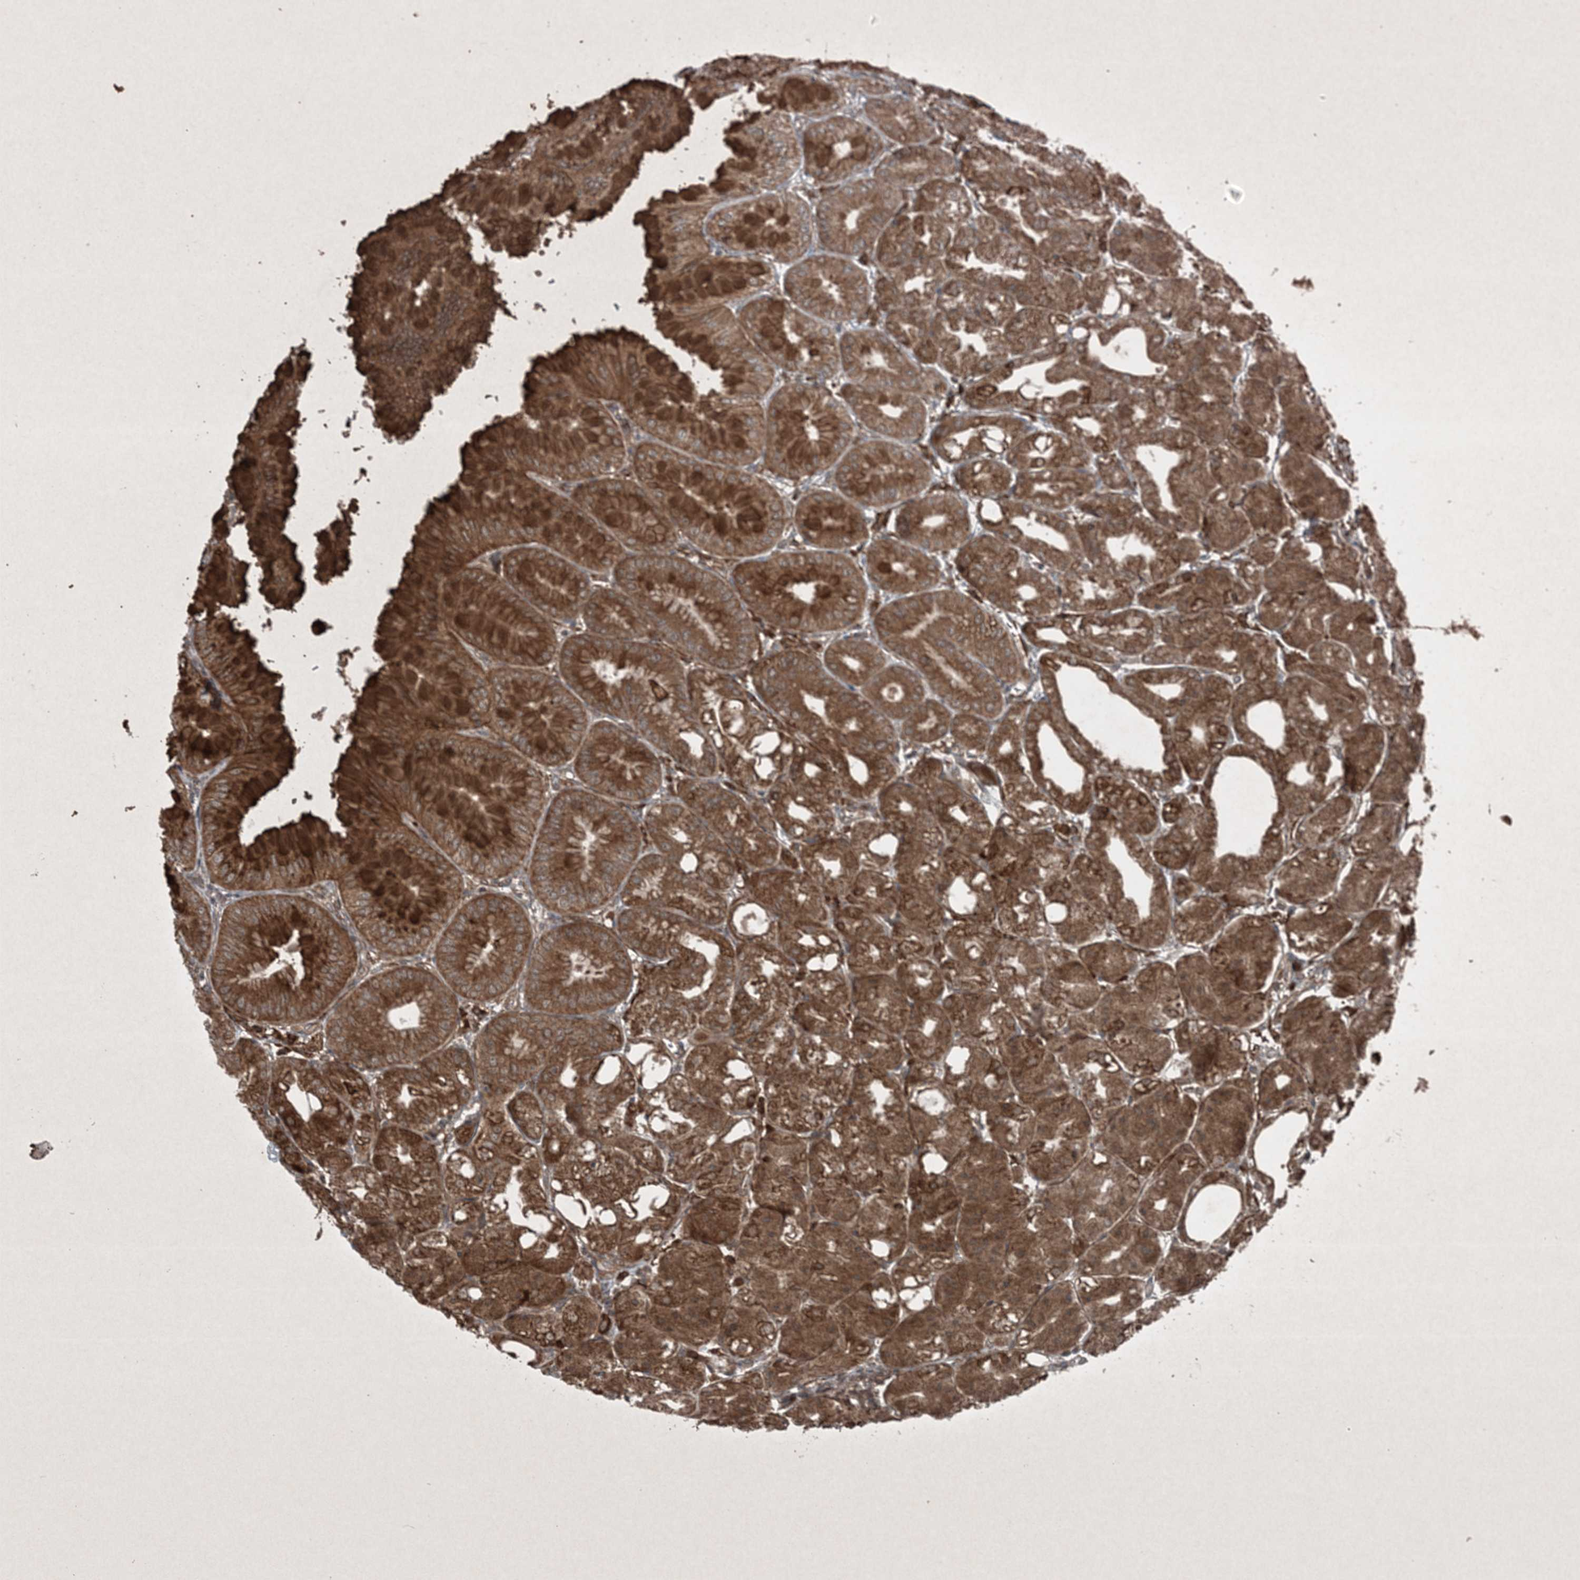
{"staining": {"intensity": "strong", "quantity": ">75%", "location": "cytoplasmic/membranous"}, "tissue": "stomach", "cell_type": "Glandular cells", "image_type": "normal", "snomed": [{"axis": "morphology", "description": "Normal tissue, NOS"}, {"axis": "topography", "description": "Stomach, lower"}], "caption": "Strong cytoplasmic/membranous expression is seen in approximately >75% of glandular cells in benign stomach. (DAB (3,3'-diaminobenzidine) IHC with brightfield microscopy, high magnification).", "gene": "GNG5", "patient": {"sex": "male", "age": 71}}